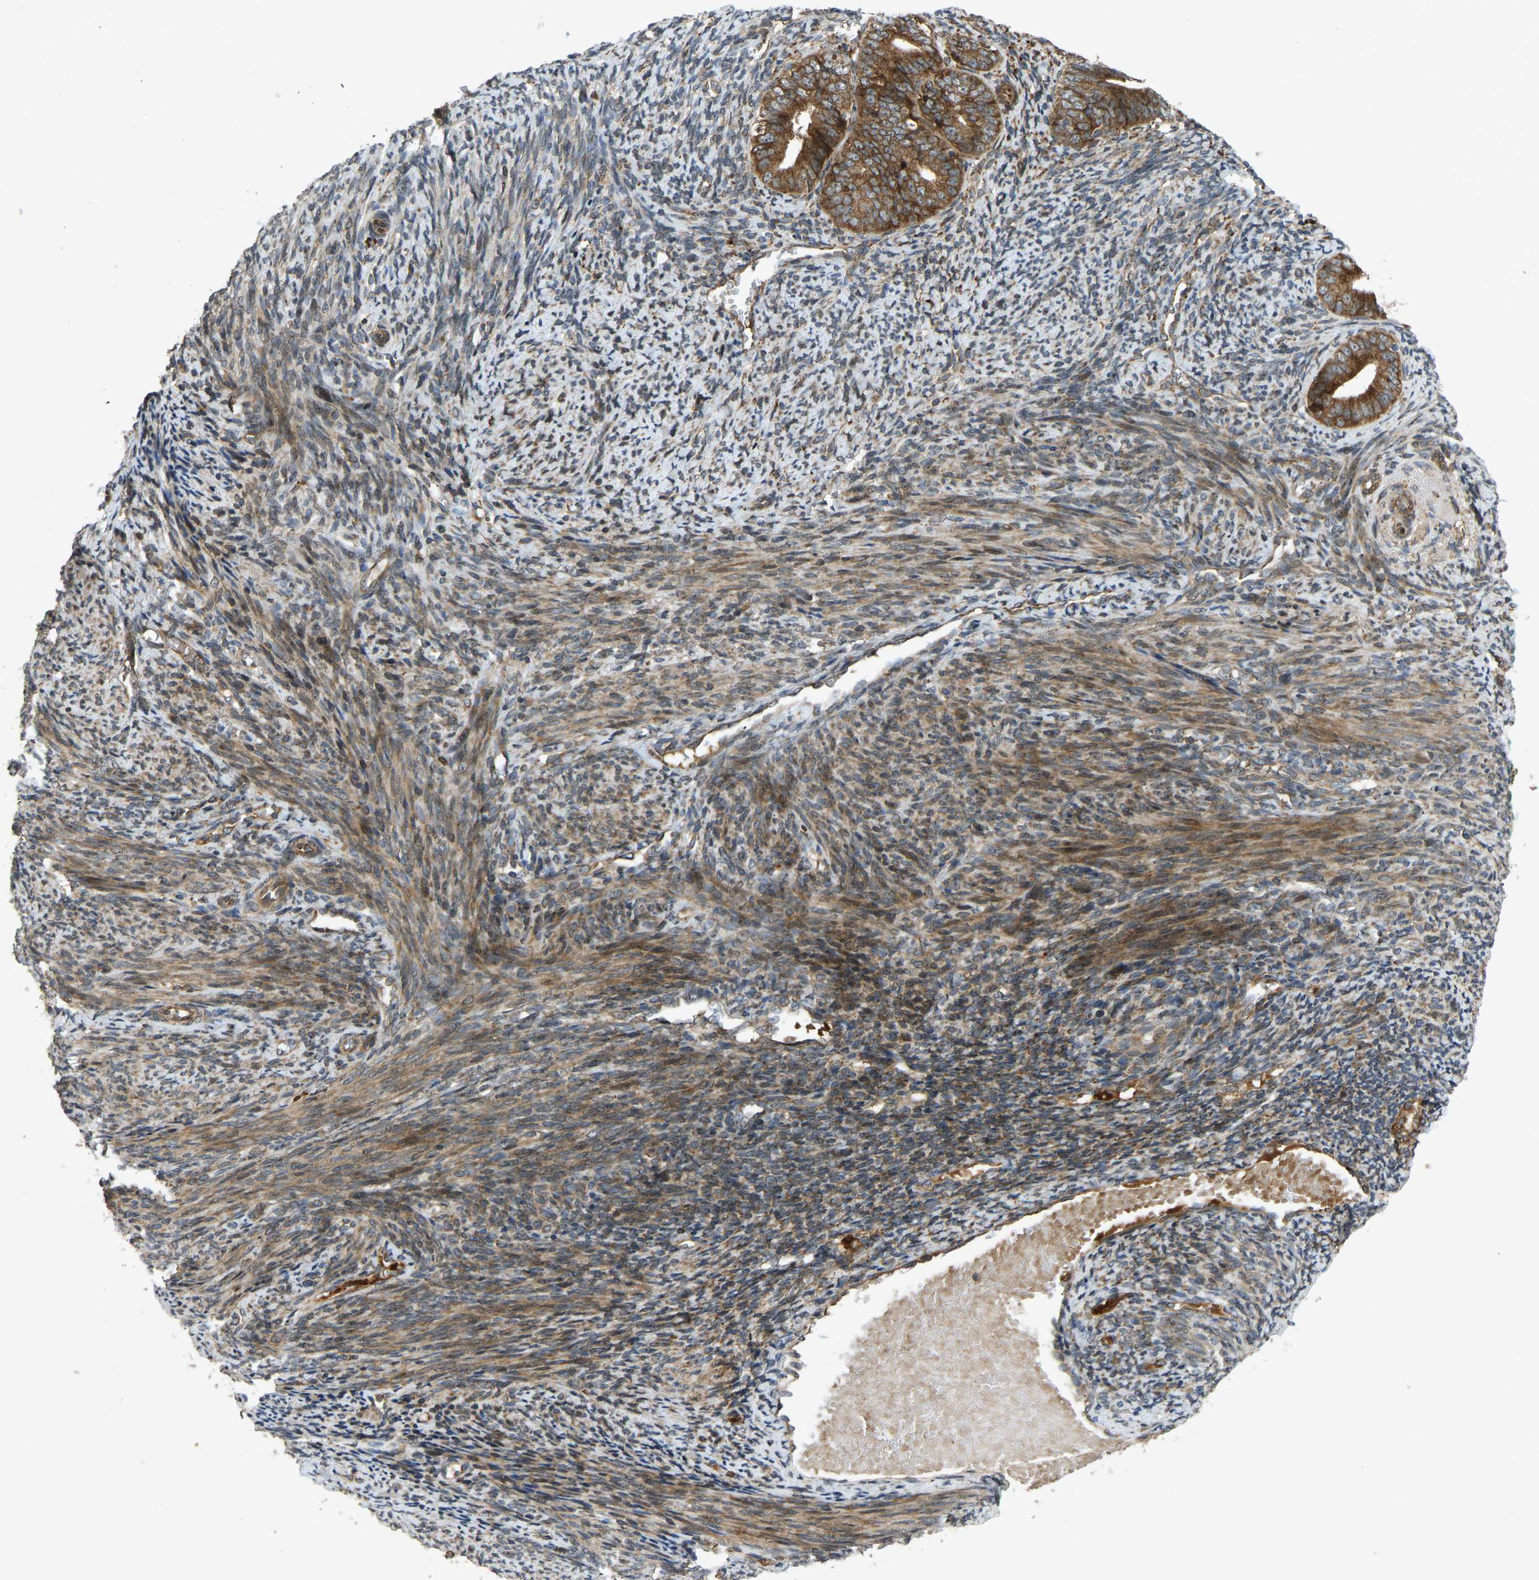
{"staining": {"intensity": "strong", "quantity": ">75%", "location": "cytoplasmic/membranous"}, "tissue": "endometrial cancer", "cell_type": "Tumor cells", "image_type": "cancer", "snomed": [{"axis": "morphology", "description": "Adenocarcinoma, NOS"}, {"axis": "topography", "description": "Endometrium"}], "caption": "Endometrial cancer (adenocarcinoma) stained with DAB (3,3'-diaminobenzidine) IHC shows high levels of strong cytoplasmic/membranous positivity in about >75% of tumor cells. (DAB = brown stain, brightfield microscopy at high magnification).", "gene": "RPN2", "patient": {"sex": "female", "age": 63}}